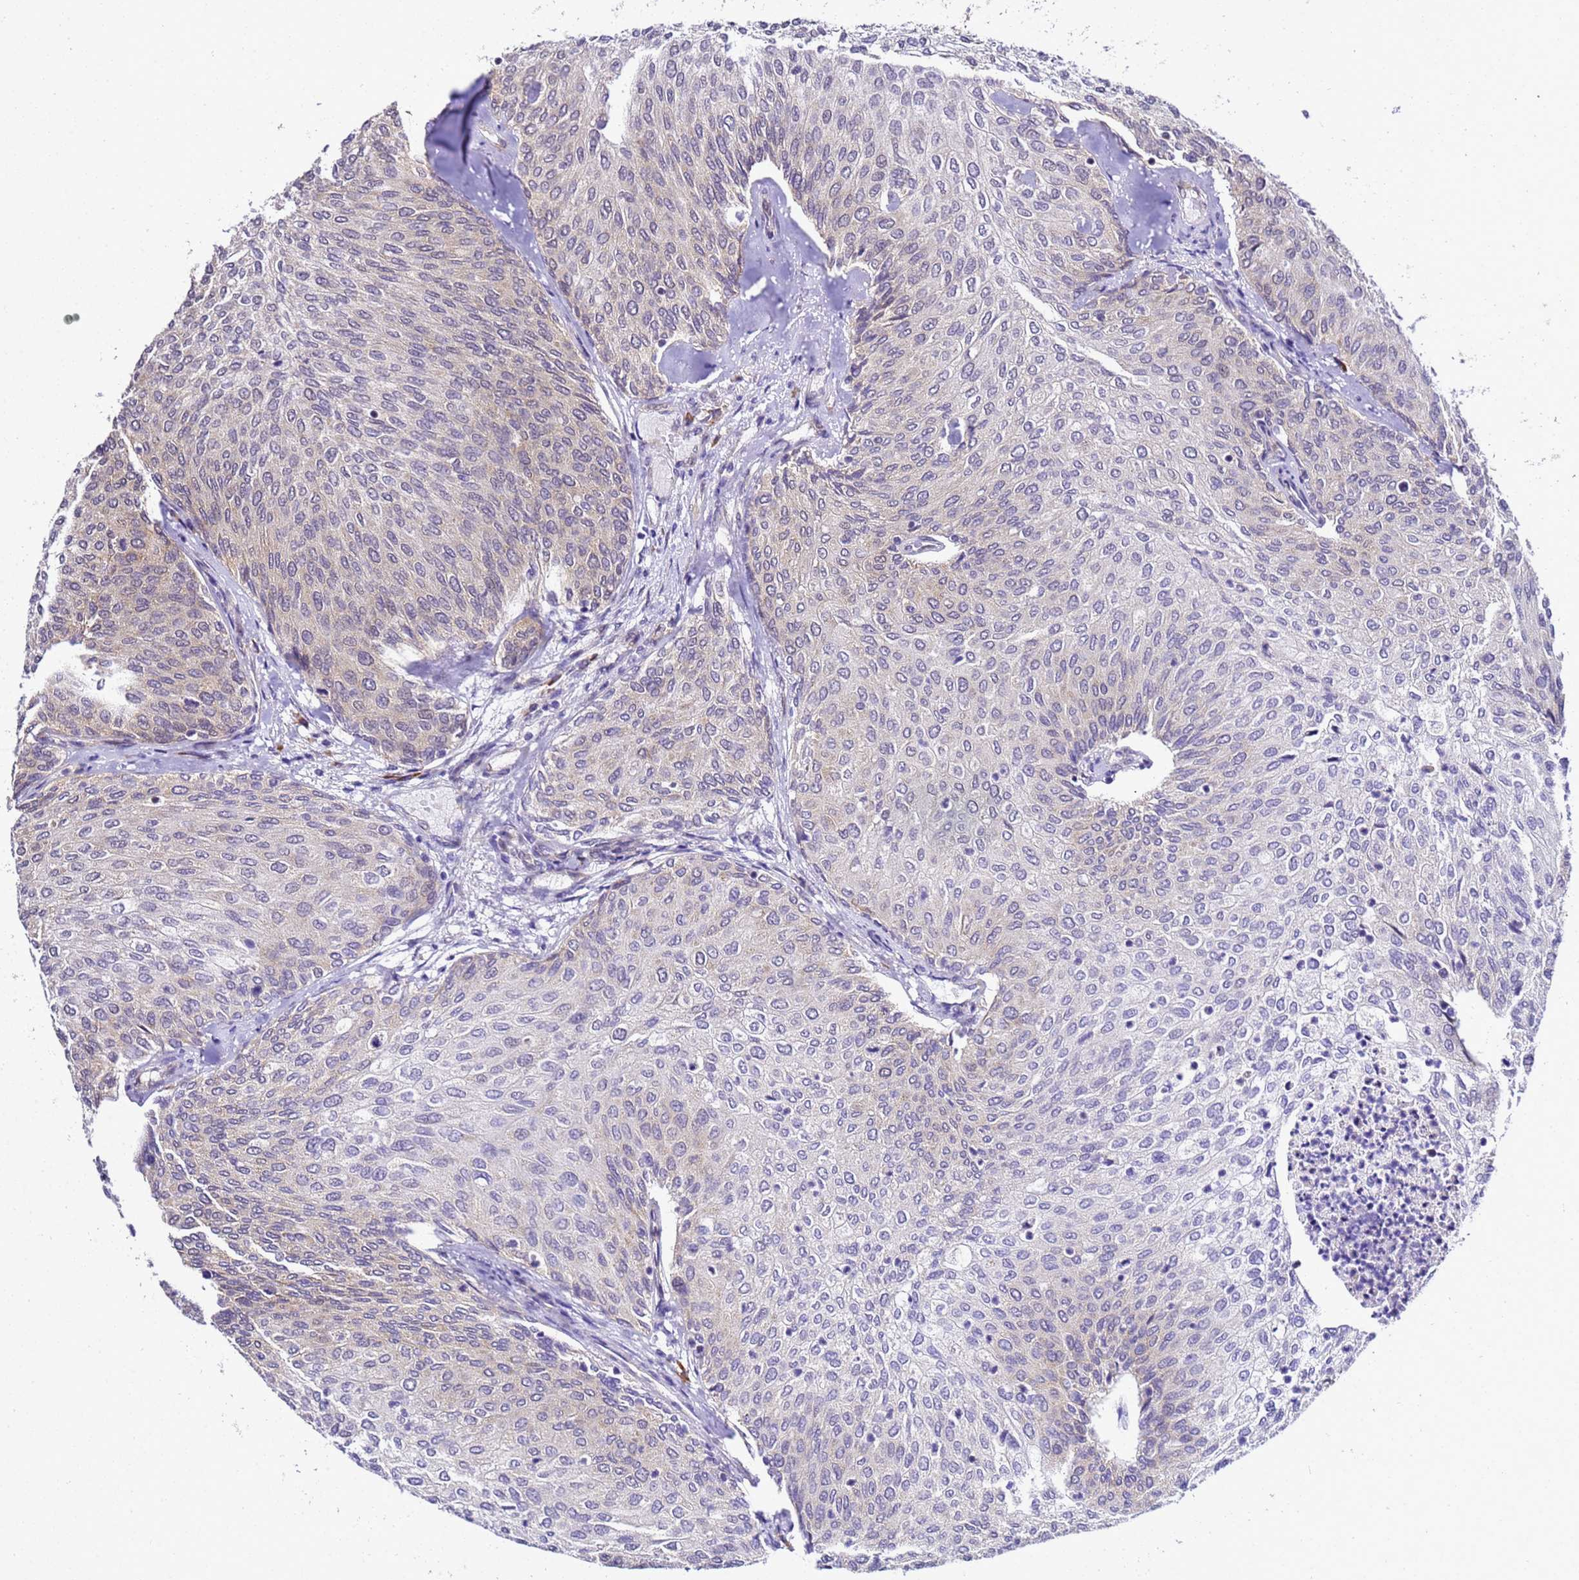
{"staining": {"intensity": "moderate", "quantity": "25%-75%", "location": "cytoplasmic/membranous,nuclear"}, "tissue": "urothelial cancer", "cell_type": "Tumor cells", "image_type": "cancer", "snomed": [{"axis": "morphology", "description": "Urothelial carcinoma, Low grade"}, {"axis": "topography", "description": "Urinary bladder"}], "caption": "Moderate cytoplasmic/membranous and nuclear positivity for a protein is appreciated in approximately 25%-75% of tumor cells of urothelial cancer using immunohistochemistry.", "gene": "SMN1", "patient": {"sex": "female", "age": 79}}